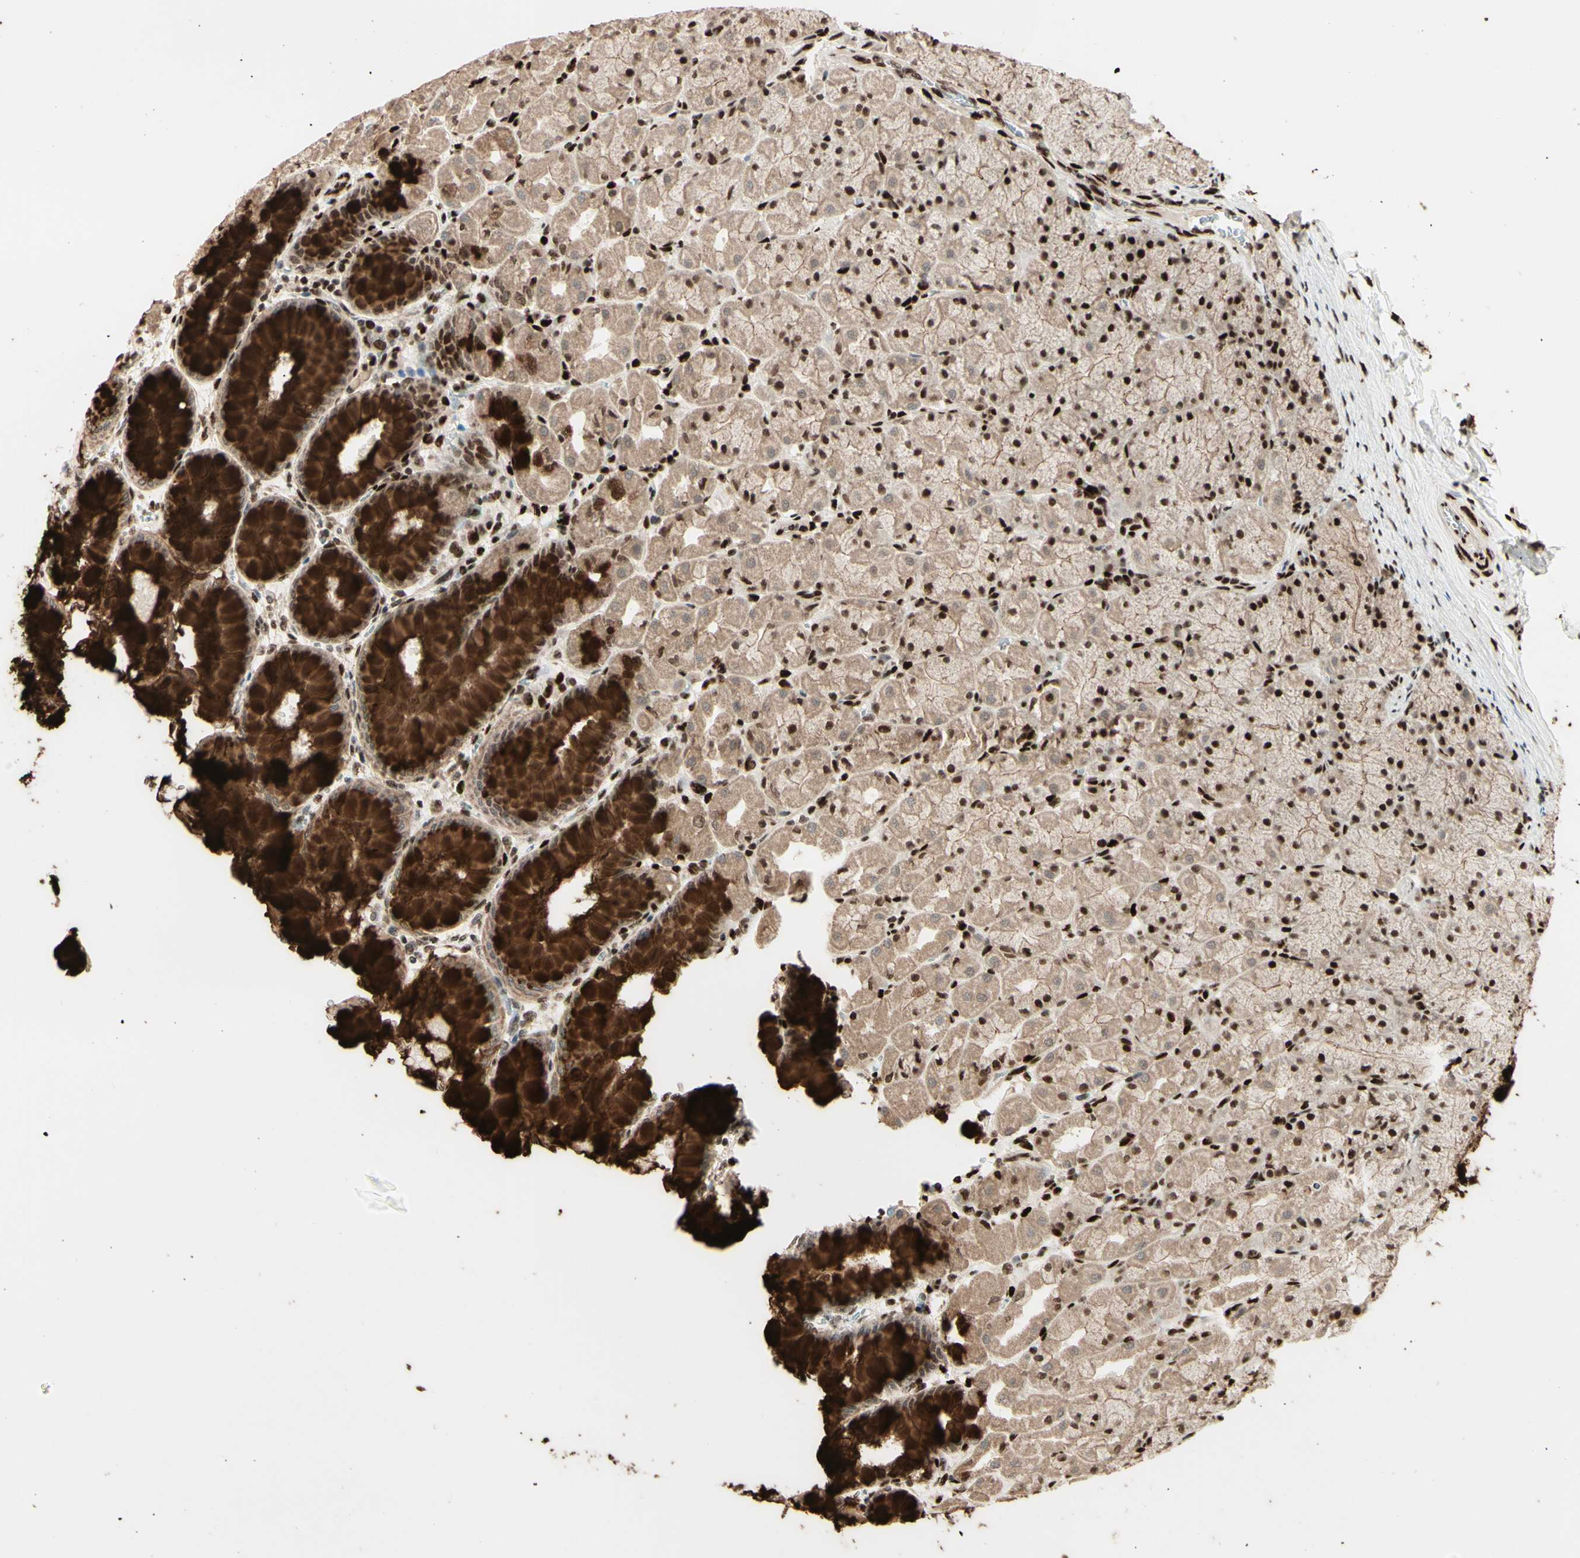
{"staining": {"intensity": "strong", "quantity": ">75%", "location": "cytoplasmic/membranous,nuclear"}, "tissue": "stomach", "cell_type": "Glandular cells", "image_type": "normal", "snomed": [{"axis": "morphology", "description": "Normal tissue, NOS"}, {"axis": "topography", "description": "Stomach, upper"}], "caption": "Stomach stained for a protein reveals strong cytoplasmic/membranous,nuclear positivity in glandular cells. (Stains: DAB (3,3'-diaminobenzidine) in brown, nuclei in blue, Microscopy: brightfield microscopy at high magnification).", "gene": "NR3C1", "patient": {"sex": "female", "age": 56}}